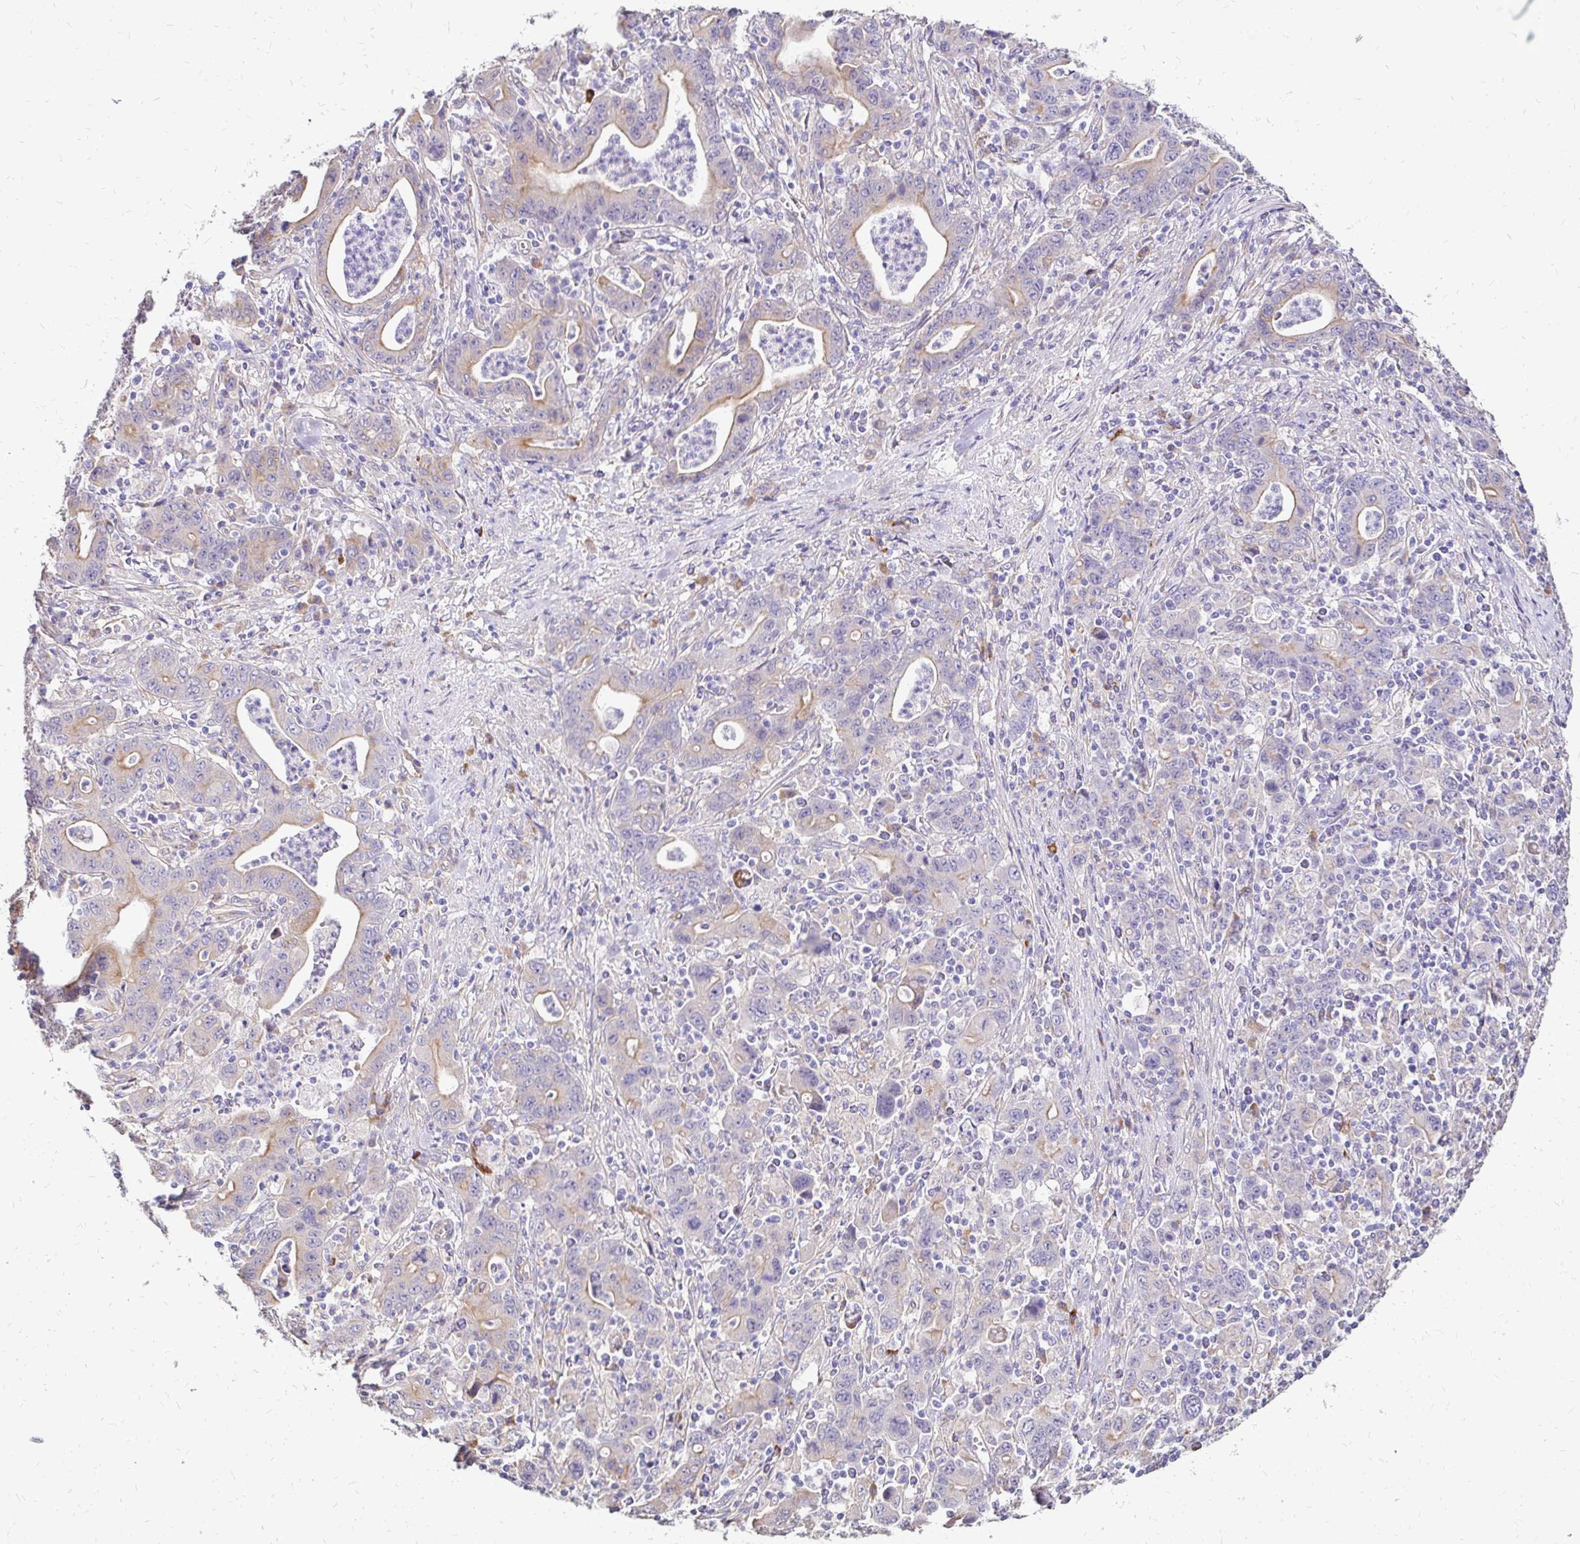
{"staining": {"intensity": "weak", "quantity": "25%-75%", "location": "cytoplasmic/membranous"}, "tissue": "stomach cancer", "cell_type": "Tumor cells", "image_type": "cancer", "snomed": [{"axis": "morphology", "description": "Adenocarcinoma, NOS"}, {"axis": "topography", "description": "Stomach, upper"}], "caption": "A low amount of weak cytoplasmic/membranous positivity is identified in about 25%-75% of tumor cells in stomach cancer (adenocarcinoma) tissue.", "gene": "PRIMA1", "patient": {"sex": "male", "age": 69}}